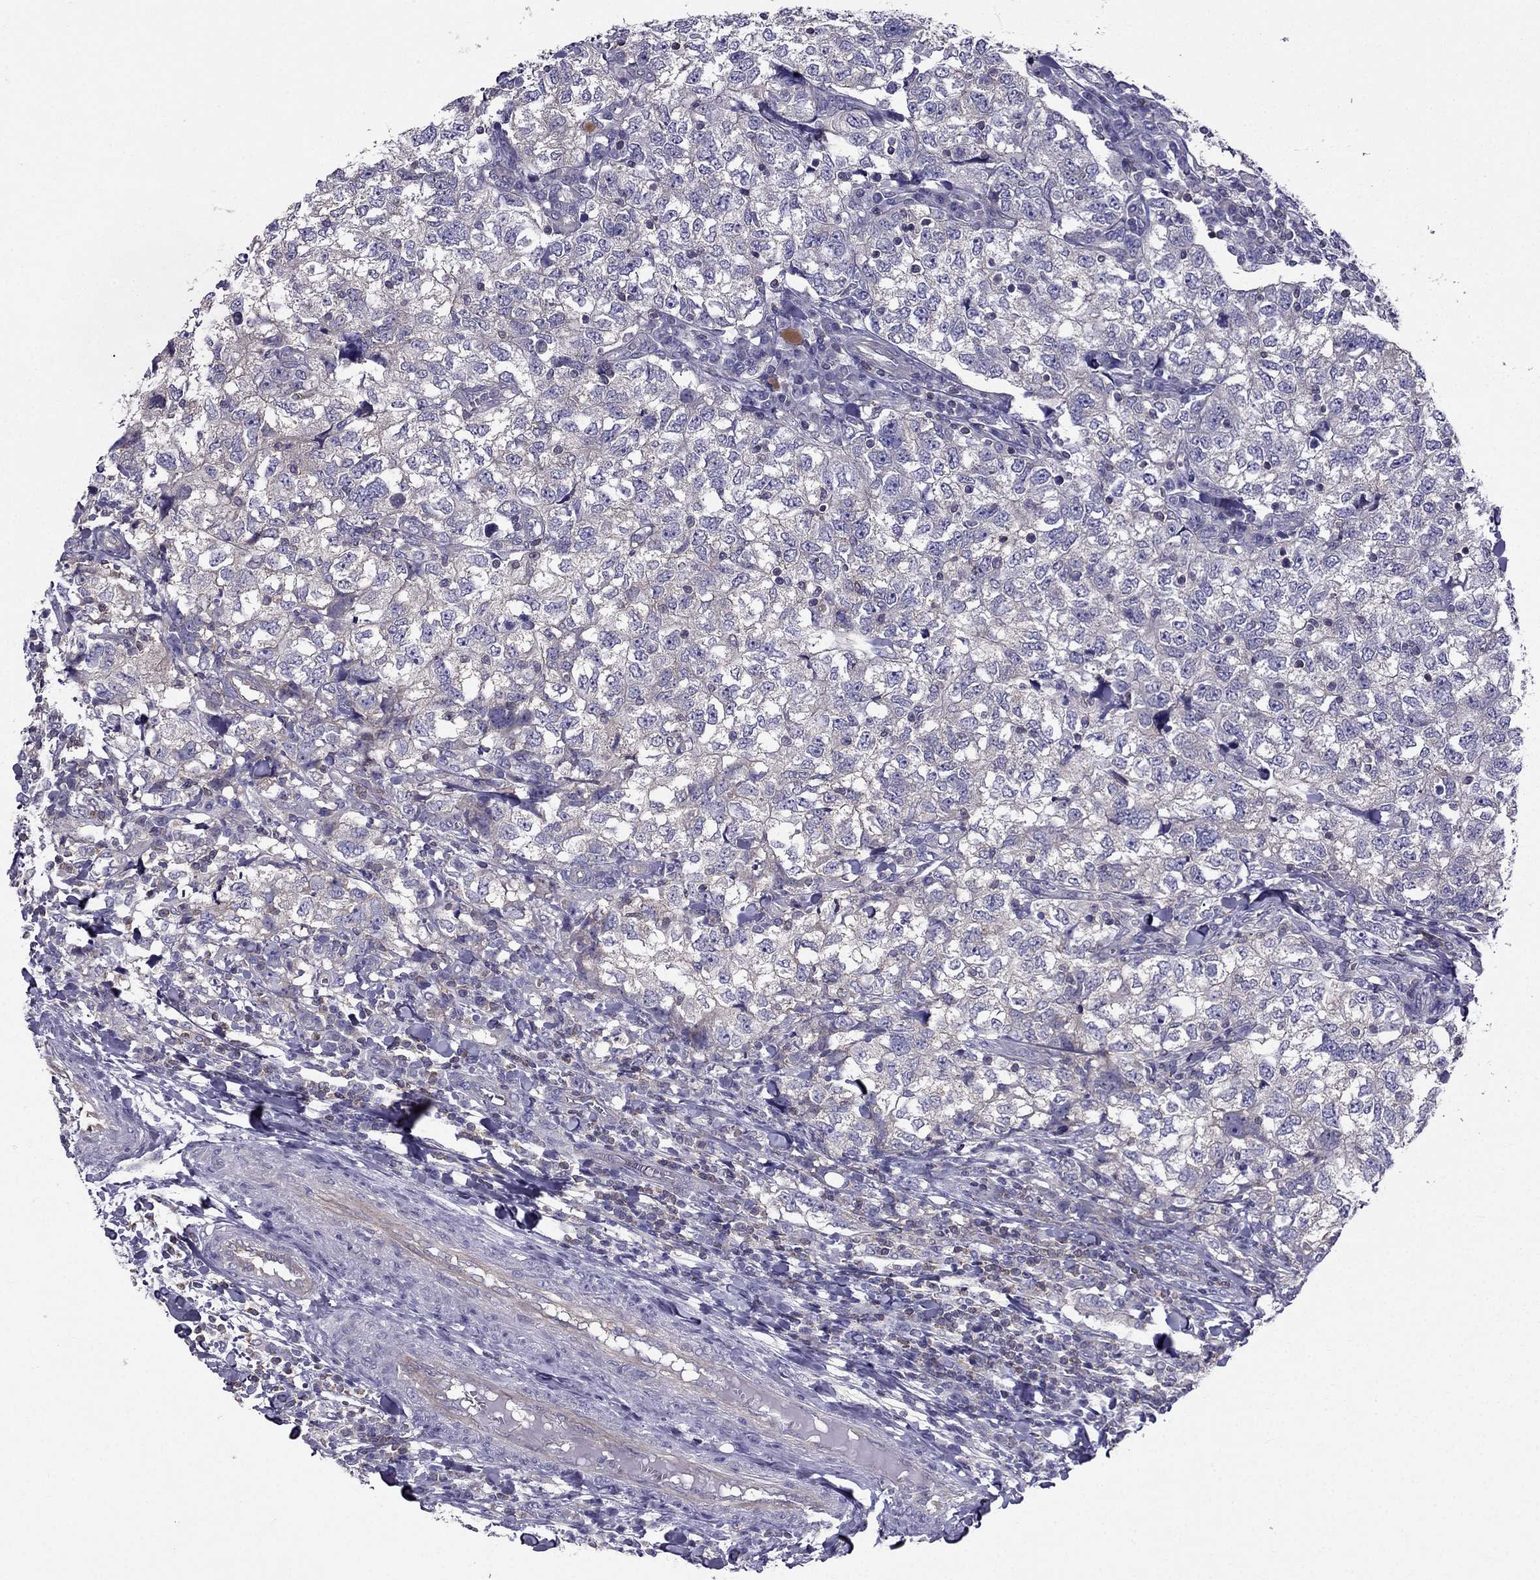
{"staining": {"intensity": "negative", "quantity": "none", "location": "none"}, "tissue": "breast cancer", "cell_type": "Tumor cells", "image_type": "cancer", "snomed": [{"axis": "morphology", "description": "Duct carcinoma"}, {"axis": "topography", "description": "Breast"}], "caption": "Photomicrograph shows no significant protein staining in tumor cells of breast cancer (invasive ductal carcinoma). (Stains: DAB immunohistochemistry (IHC) with hematoxylin counter stain, Microscopy: brightfield microscopy at high magnification).", "gene": "AAK1", "patient": {"sex": "female", "age": 30}}